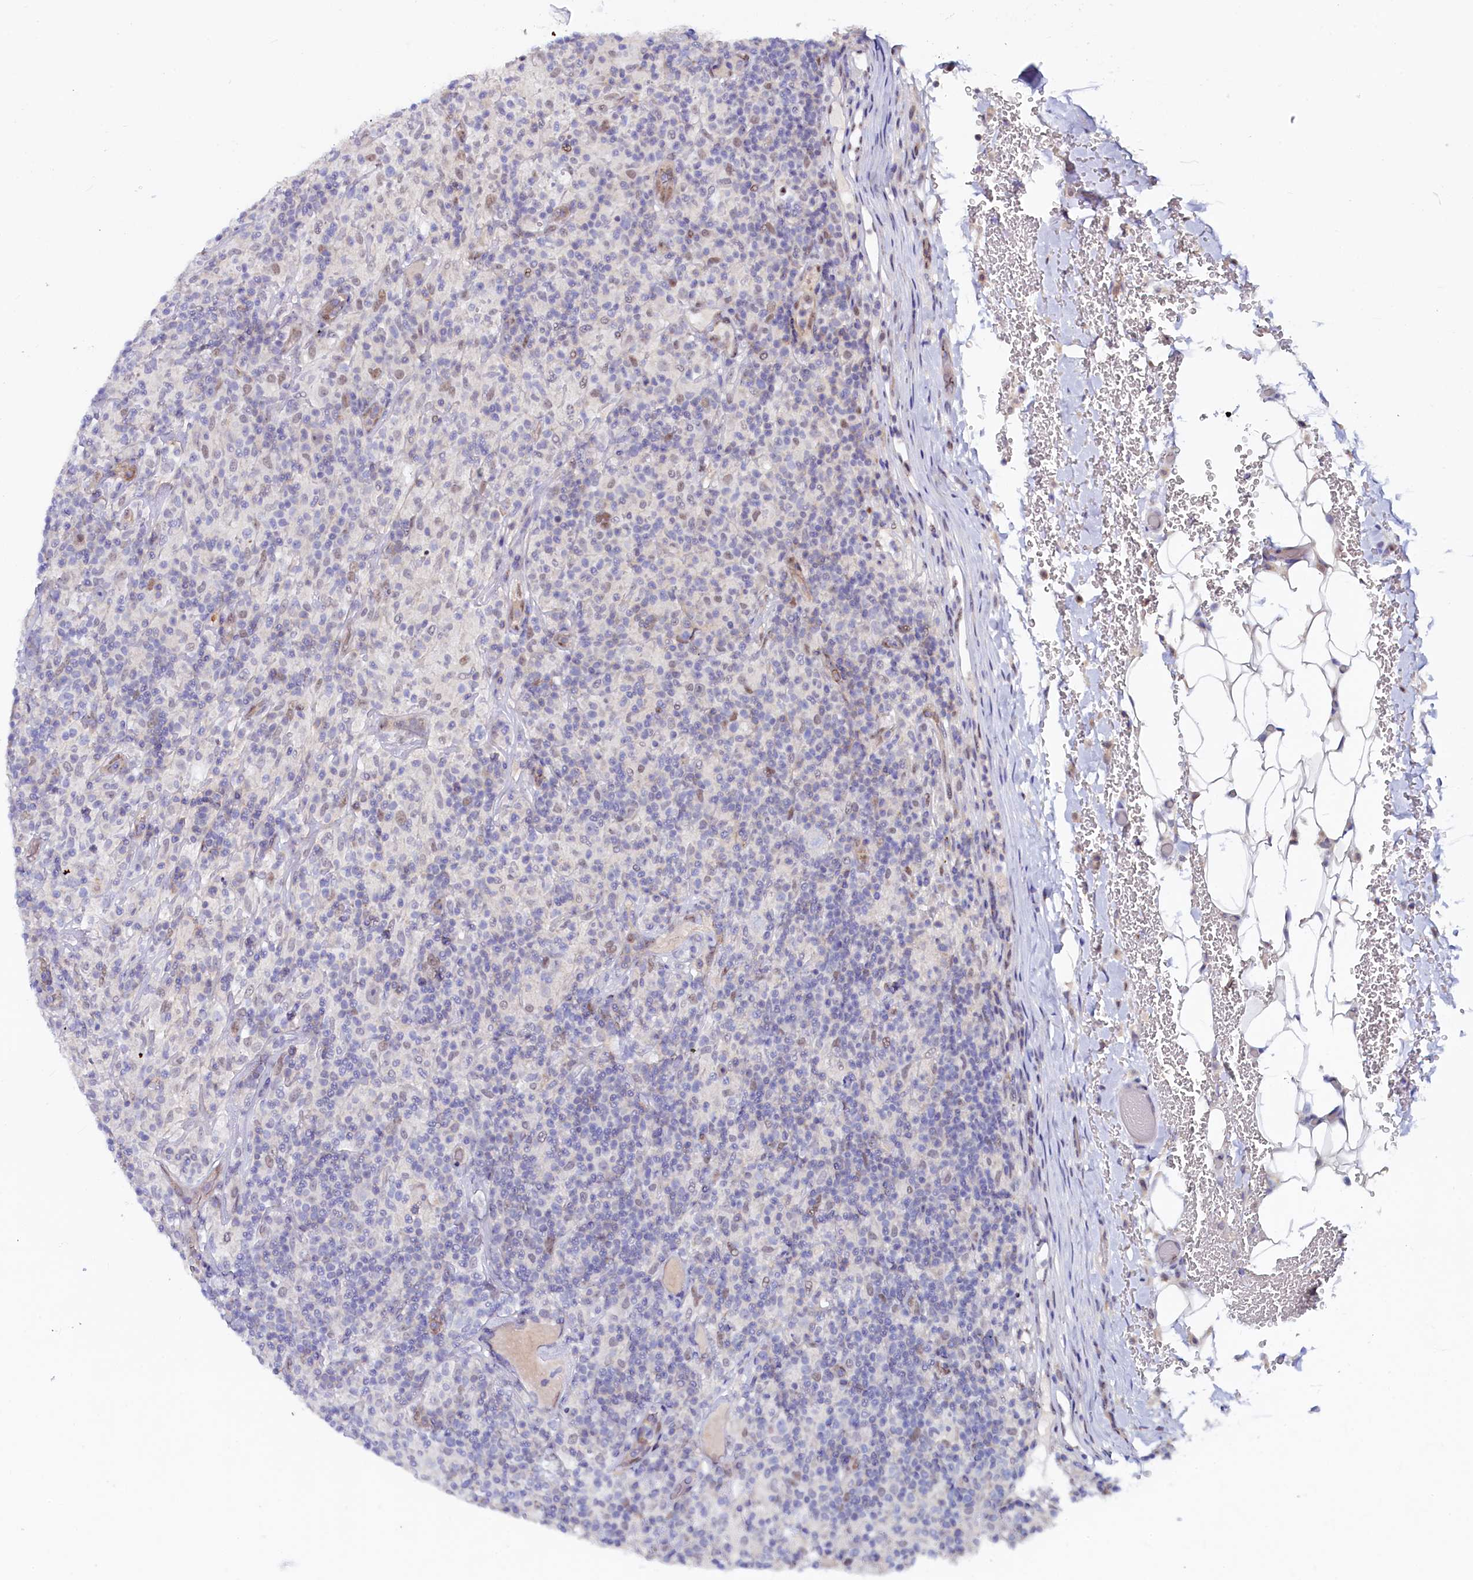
{"staining": {"intensity": "negative", "quantity": "none", "location": "none"}, "tissue": "lymphoma", "cell_type": "Tumor cells", "image_type": "cancer", "snomed": [{"axis": "morphology", "description": "Hodgkin's disease, NOS"}, {"axis": "topography", "description": "Lymph node"}], "caption": "Hodgkin's disease was stained to show a protein in brown. There is no significant expression in tumor cells. (DAB immunohistochemistry (IHC) with hematoxylin counter stain).", "gene": "ASTE1", "patient": {"sex": "male", "age": 70}}